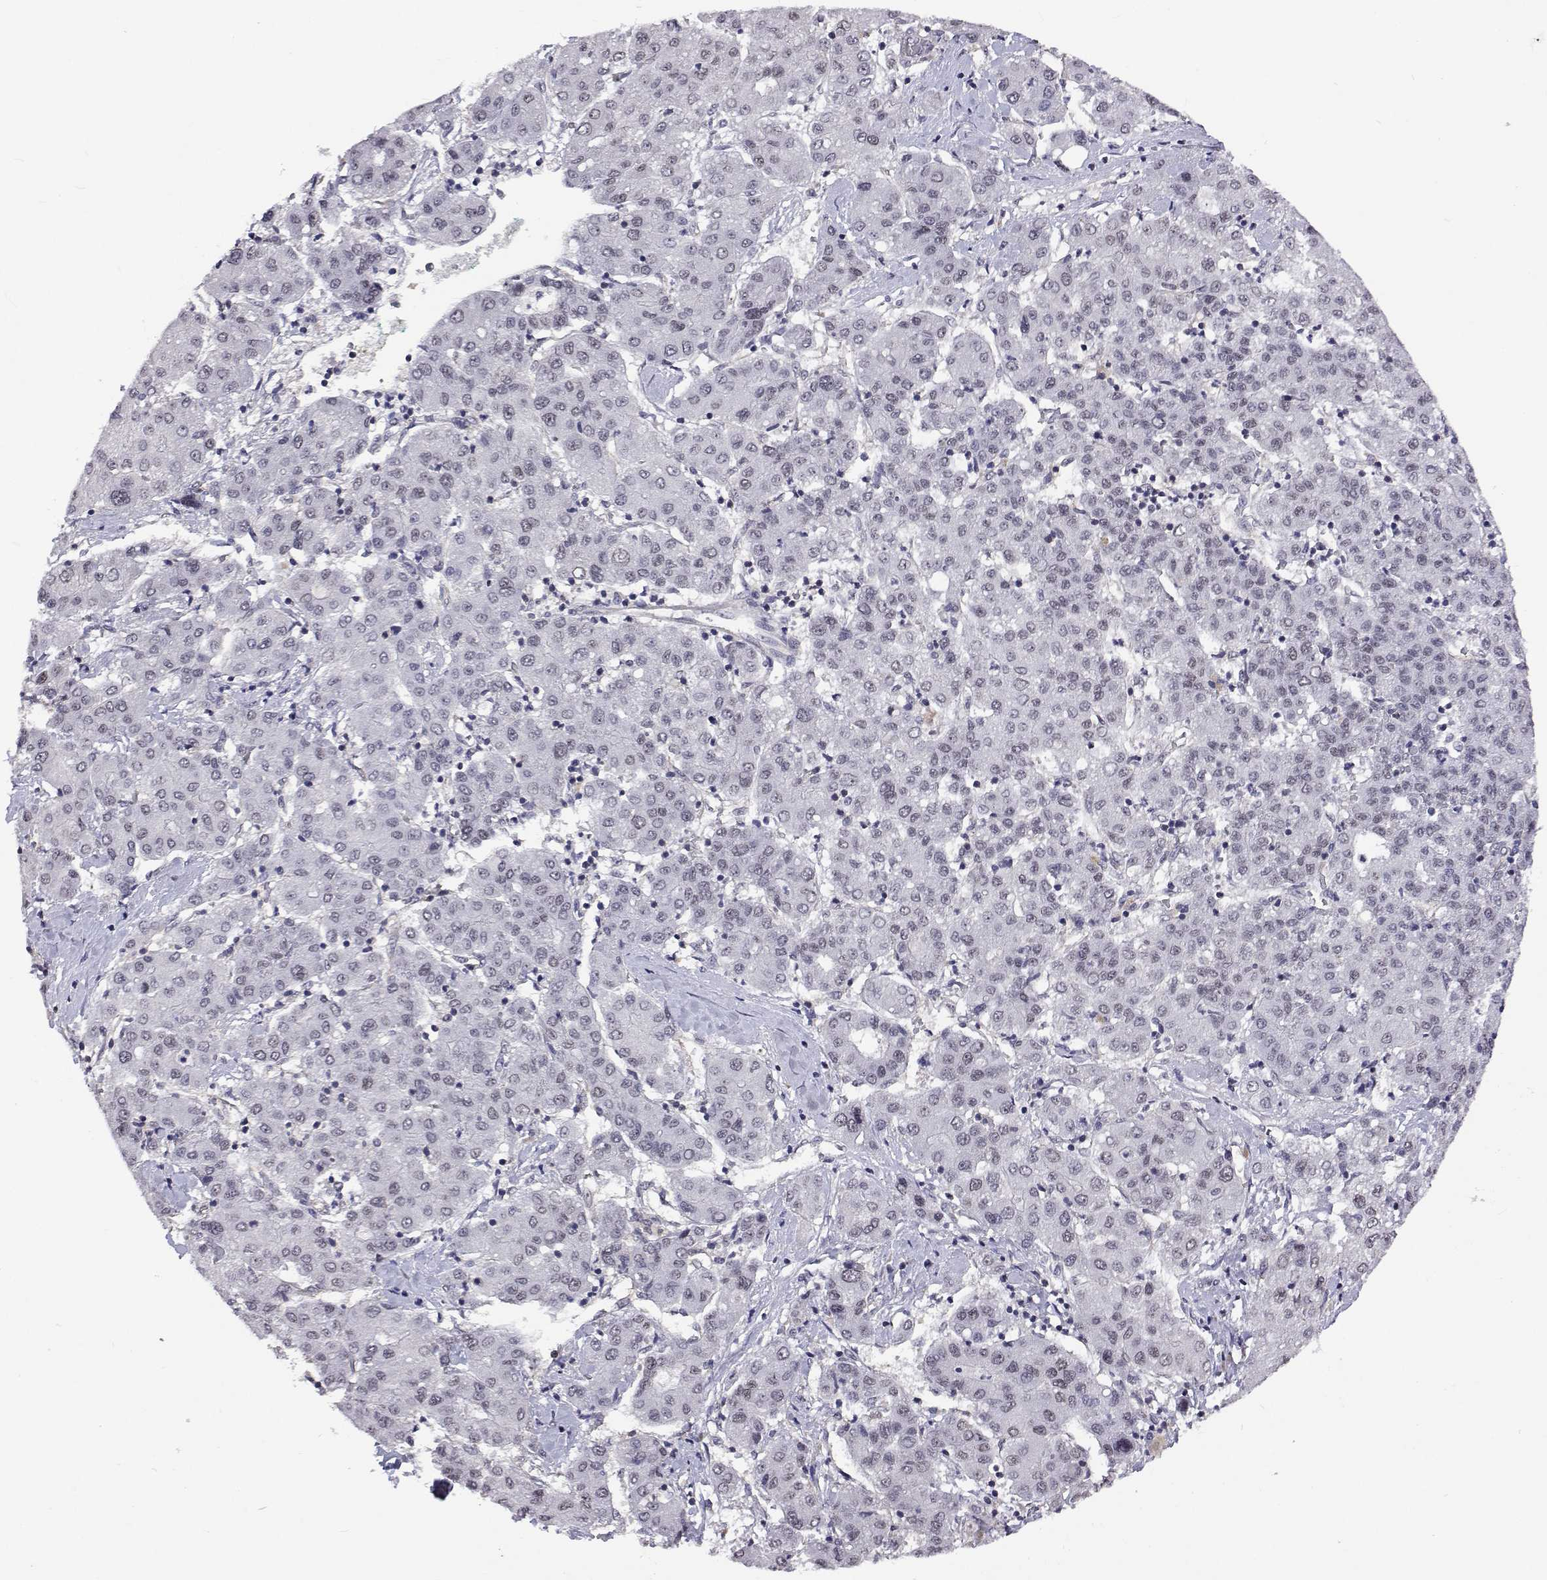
{"staining": {"intensity": "negative", "quantity": "none", "location": "none"}, "tissue": "liver cancer", "cell_type": "Tumor cells", "image_type": "cancer", "snomed": [{"axis": "morphology", "description": "Carcinoma, Hepatocellular, NOS"}, {"axis": "topography", "description": "Liver"}], "caption": "The IHC image has no significant expression in tumor cells of hepatocellular carcinoma (liver) tissue.", "gene": "NHP2", "patient": {"sex": "male", "age": 65}}